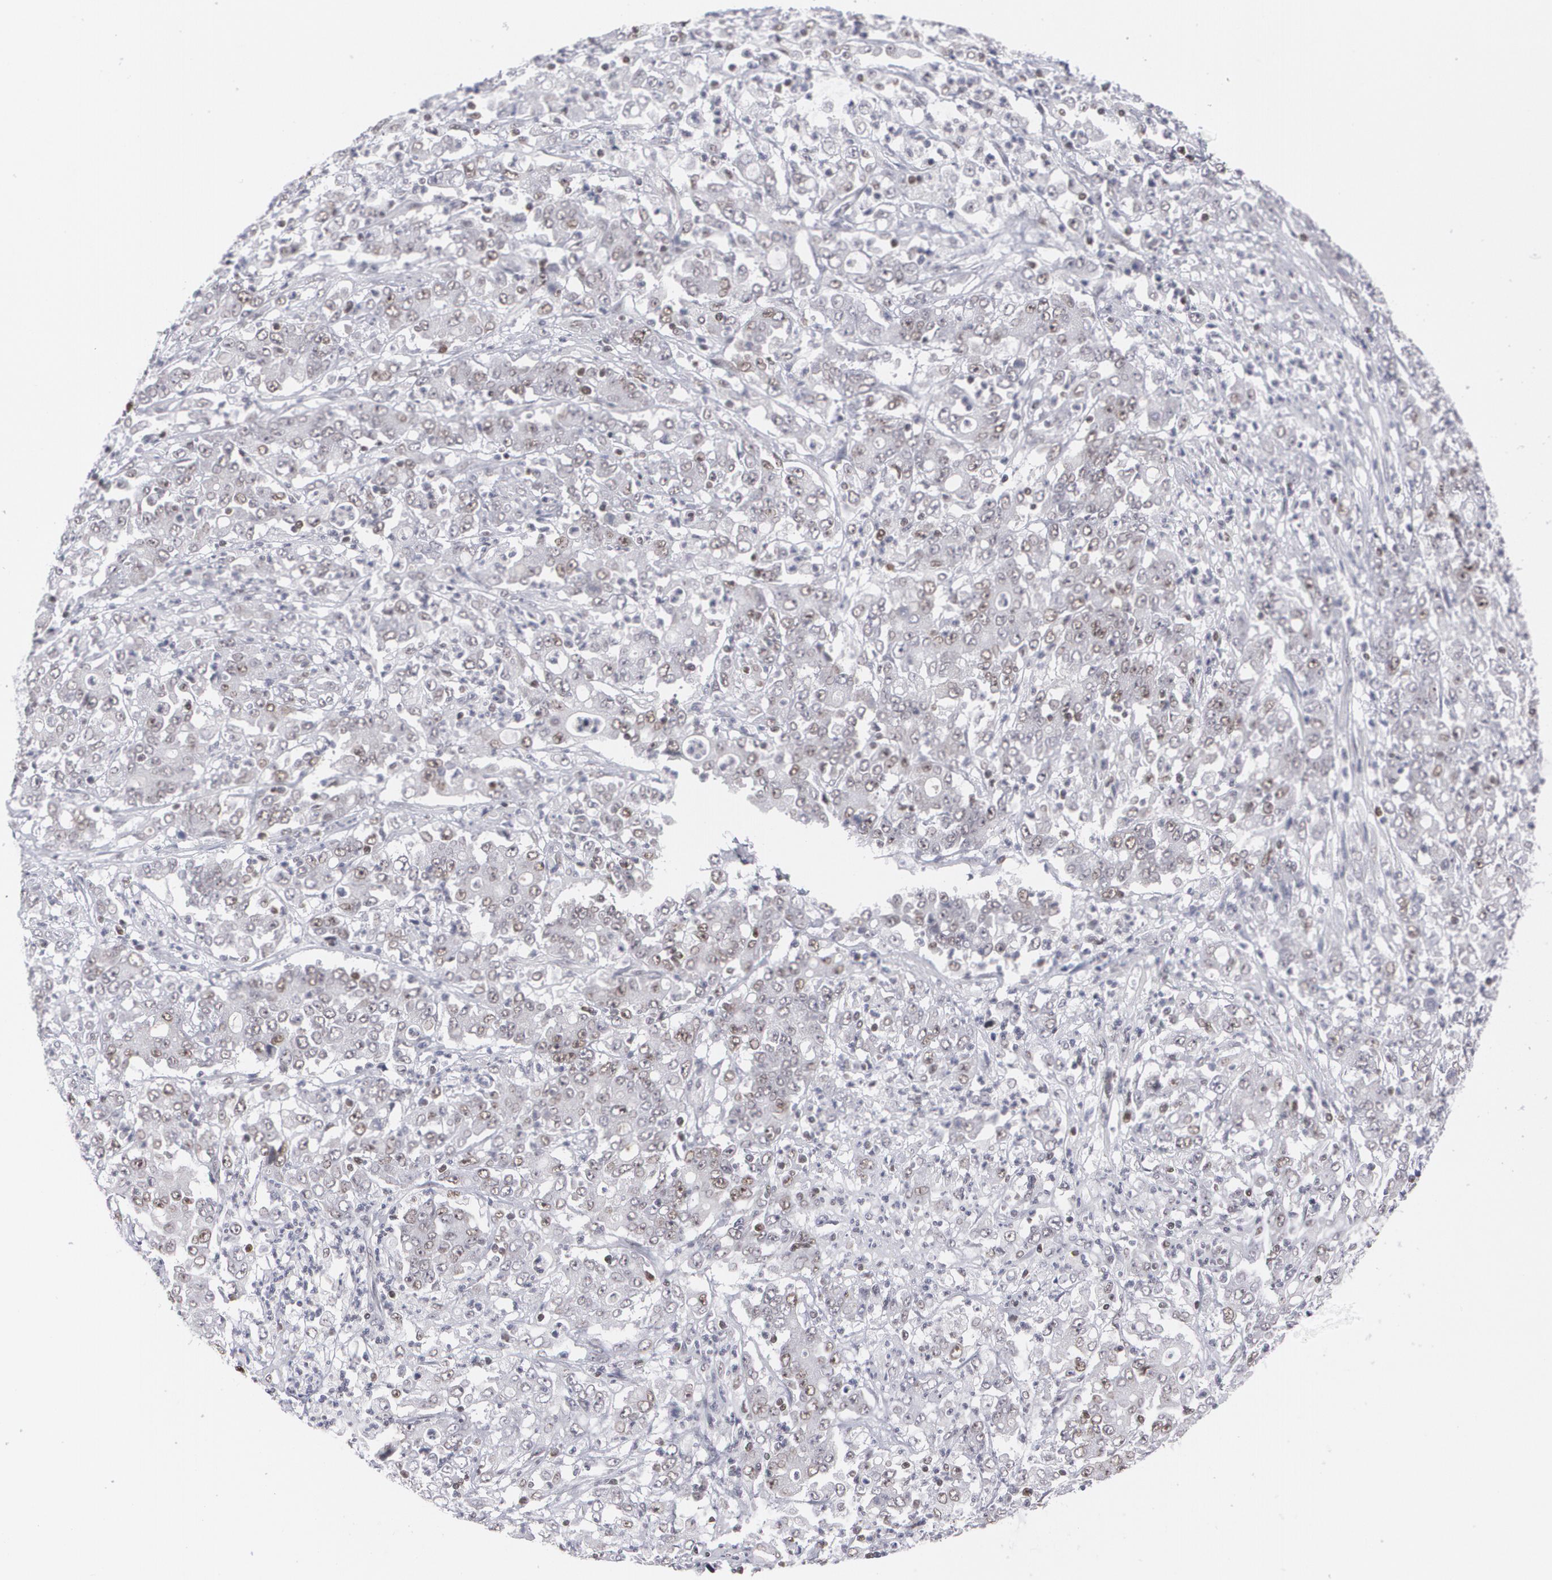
{"staining": {"intensity": "weak", "quantity": "25%-75%", "location": "nuclear"}, "tissue": "stomach cancer", "cell_type": "Tumor cells", "image_type": "cancer", "snomed": [{"axis": "morphology", "description": "Adenocarcinoma, NOS"}, {"axis": "topography", "description": "Stomach, lower"}], "caption": "The micrograph shows staining of stomach adenocarcinoma, revealing weak nuclear protein staining (brown color) within tumor cells.", "gene": "MCL1", "patient": {"sex": "female", "age": 71}}